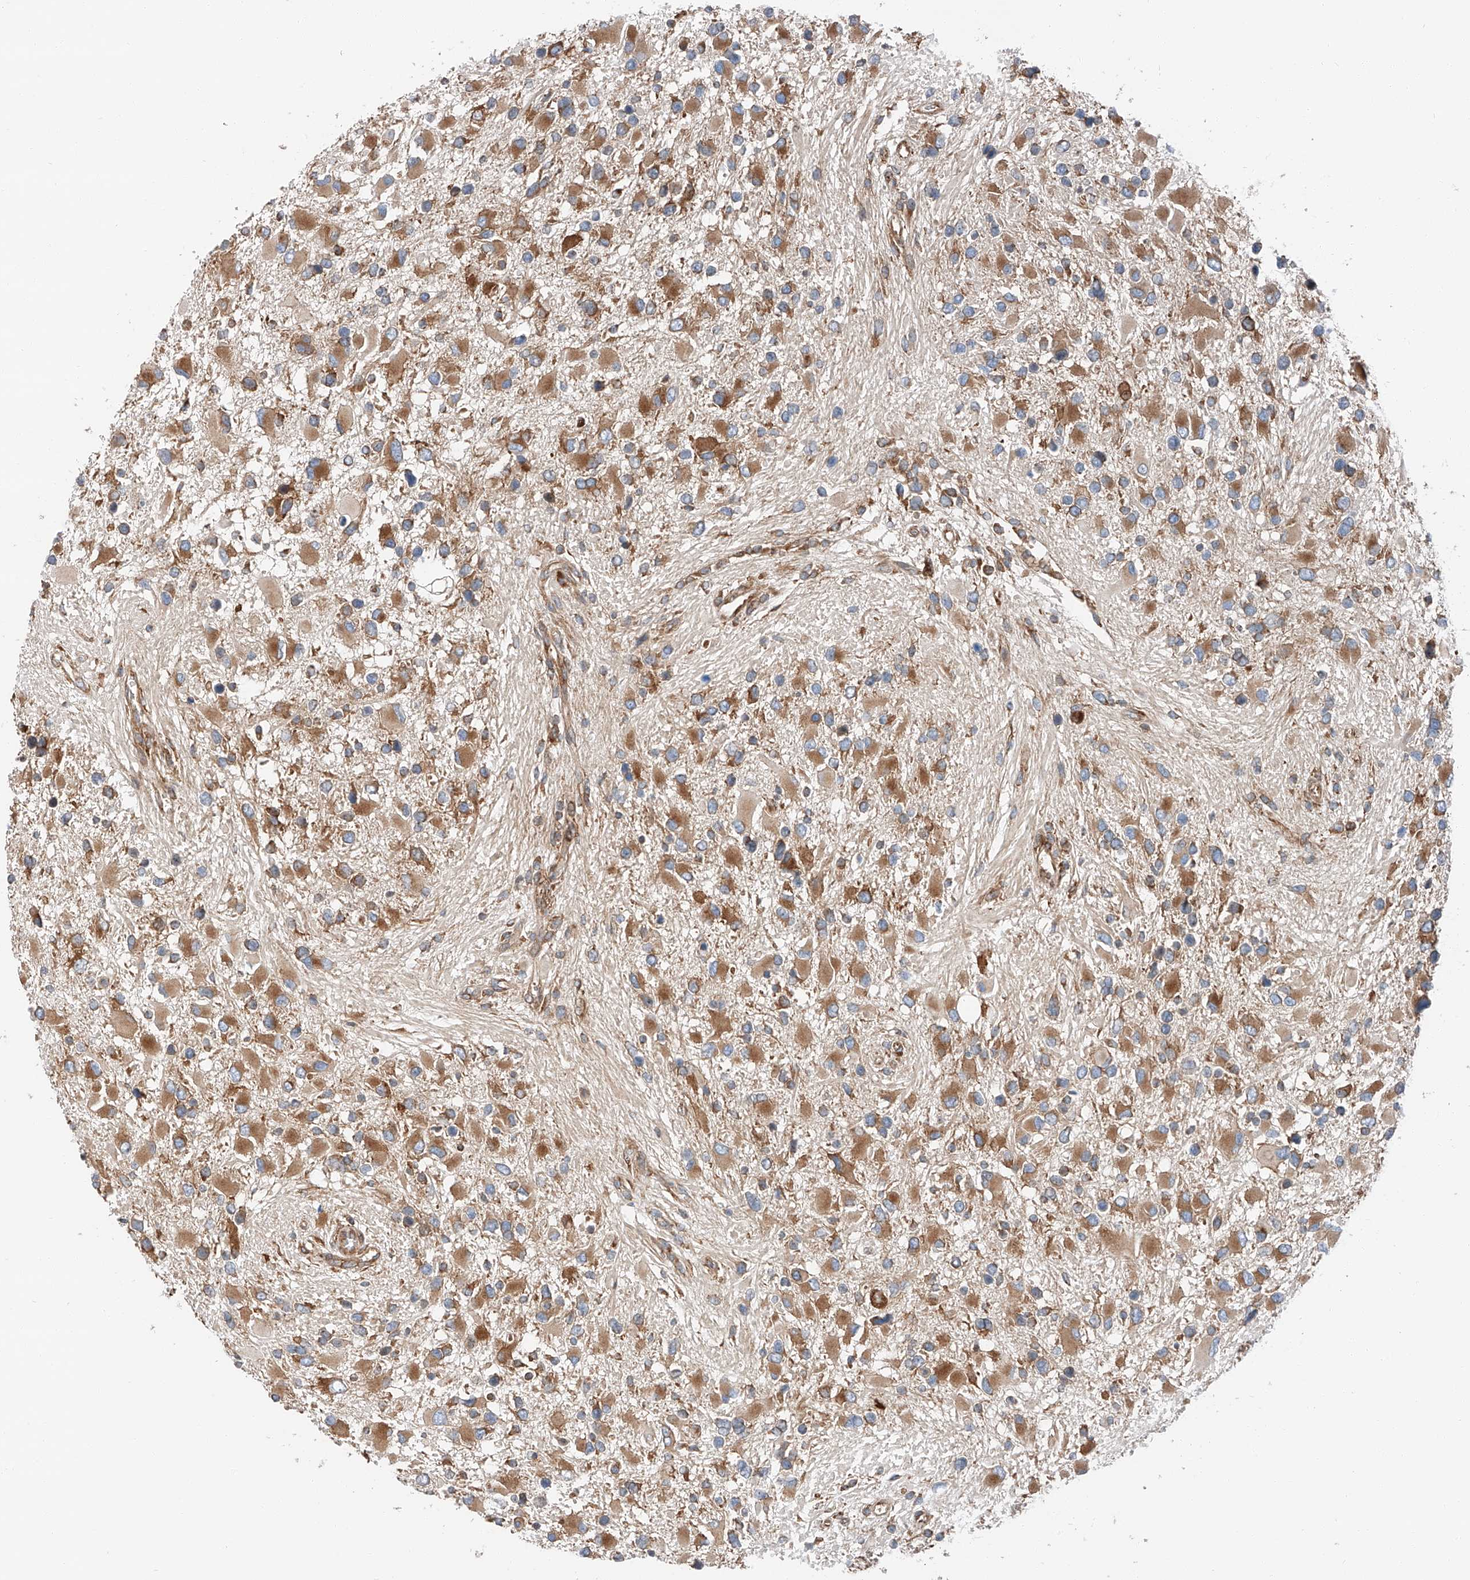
{"staining": {"intensity": "moderate", "quantity": ">75%", "location": "cytoplasmic/membranous"}, "tissue": "glioma", "cell_type": "Tumor cells", "image_type": "cancer", "snomed": [{"axis": "morphology", "description": "Glioma, malignant, High grade"}, {"axis": "topography", "description": "Brain"}], "caption": "Immunohistochemical staining of human high-grade glioma (malignant) exhibits moderate cytoplasmic/membranous protein positivity in approximately >75% of tumor cells.", "gene": "ZC3H15", "patient": {"sex": "male", "age": 53}}